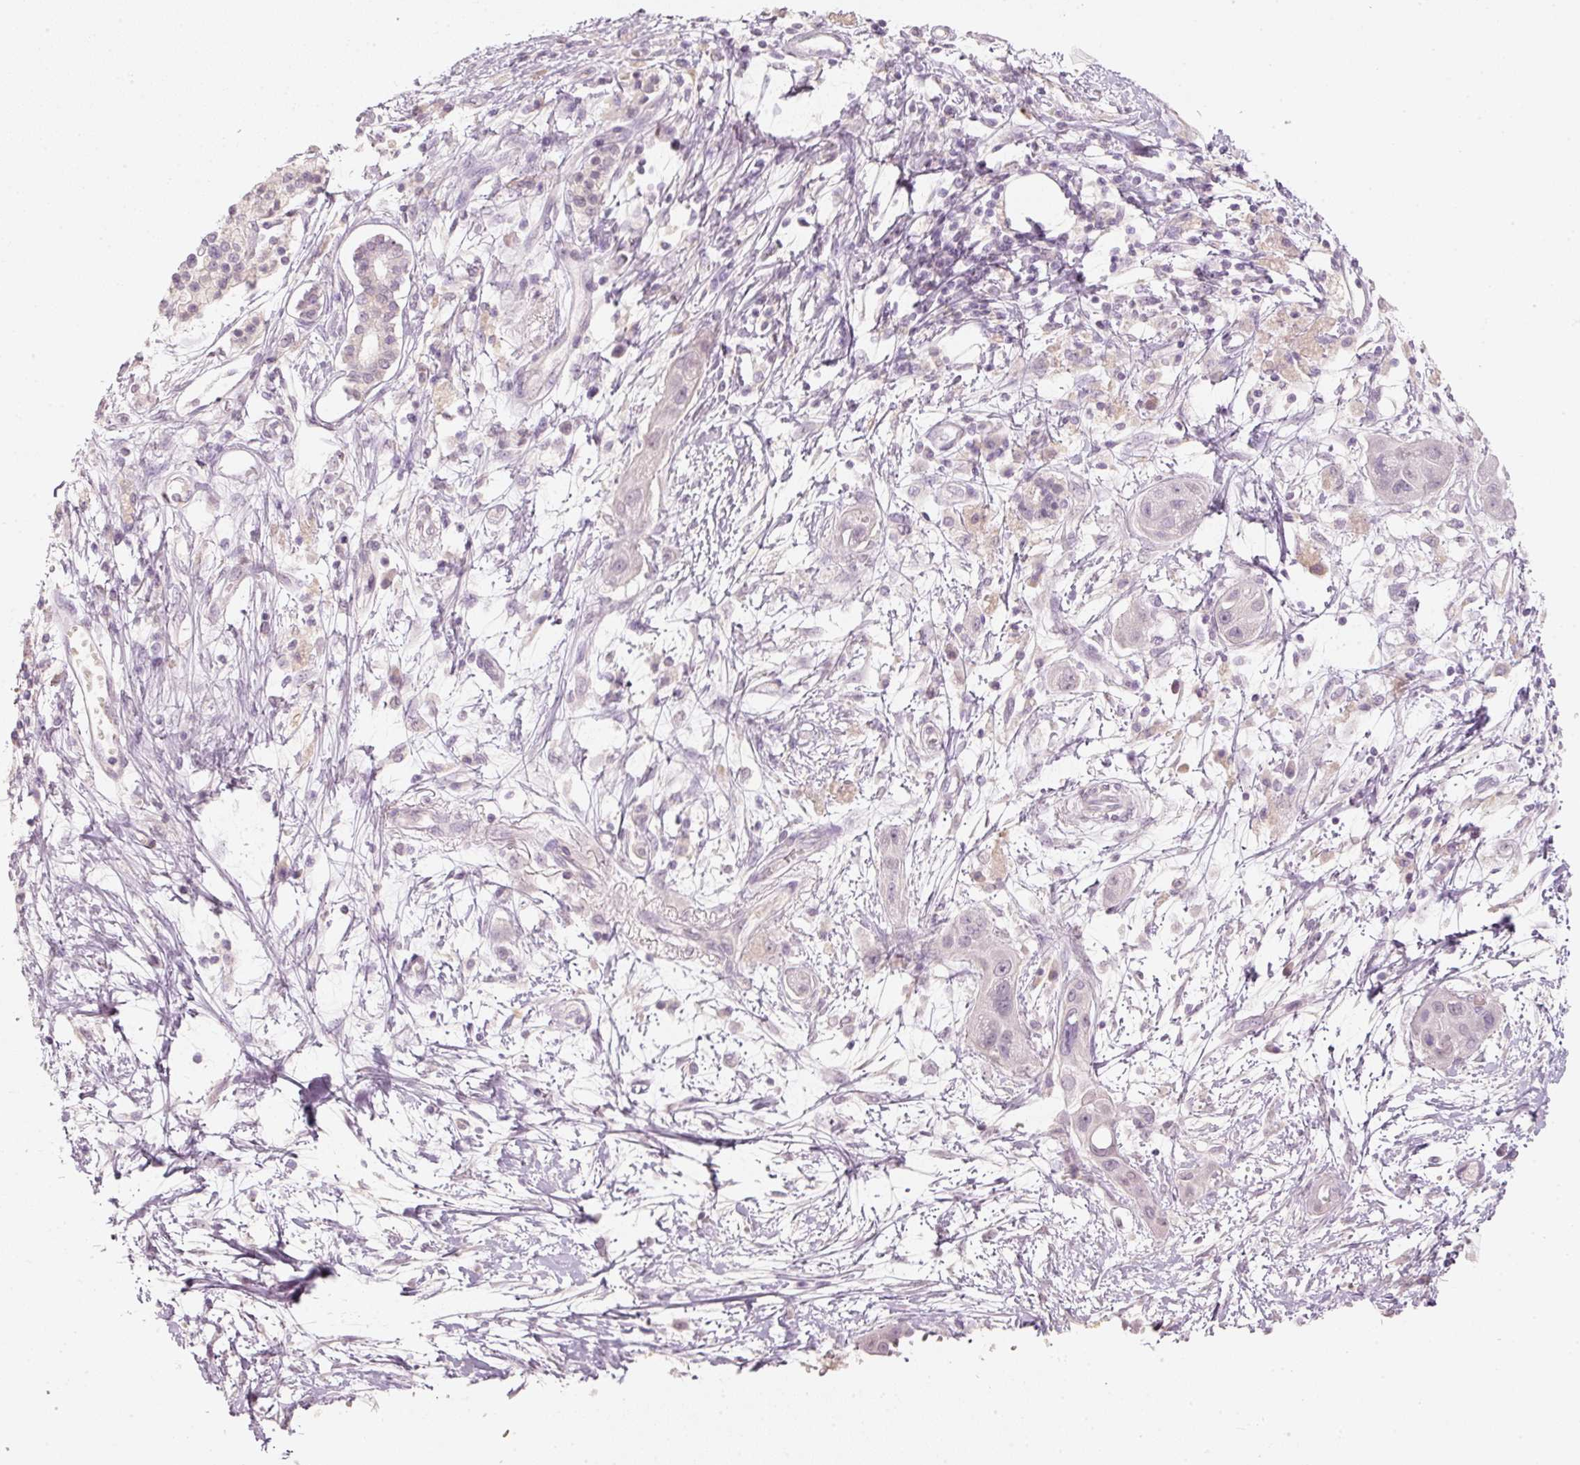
{"staining": {"intensity": "negative", "quantity": "none", "location": "none"}, "tissue": "pancreatic cancer", "cell_type": "Tumor cells", "image_type": "cancer", "snomed": [{"axis": "morphology", "description": "Adenocarcinoma, NOS"}, {"axis": "topography", "description": "Pancreas"}], "caption": "This is an IHC image of human pancreatic adenocarcinoma. There is no expression in tumor cells.", "gene": "STEAP1", "patient": {"sex": "male", "age": 68}}